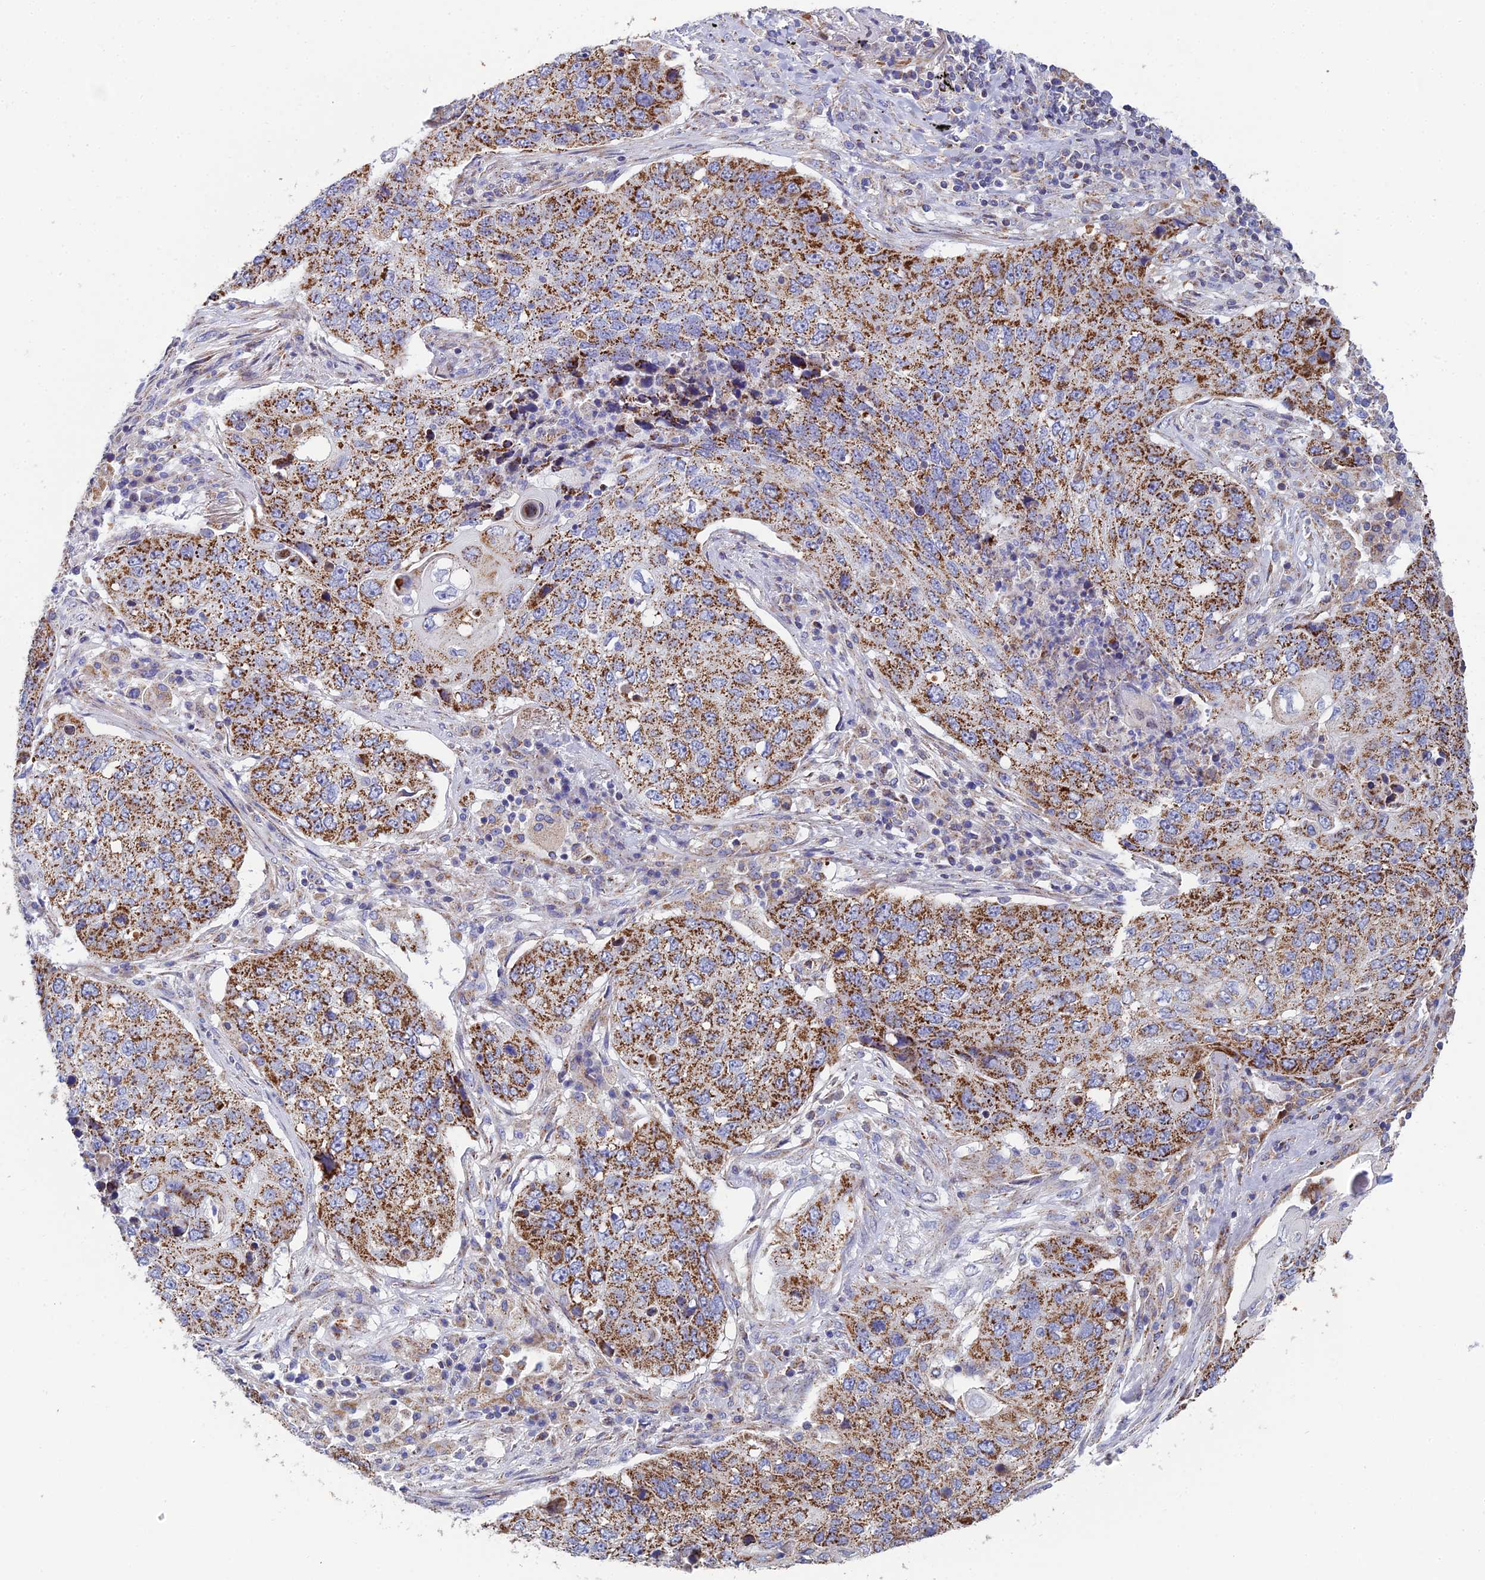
{"staining": {"intensity": "moderate", "quantity": ">75%", "location": "cytoplasmic/membranous"}, "tissue": "lung cancer", "cell_type": "Tumor cells", "image_type": "cancer", "snomed": [{"axis": "morphology", "description": "Squamous cell carcinoma, NOS"}, {"axis": "topography", "description": "Lung"}], "caption": "Moderate cytoplasmic/membranous staining is identified in about >75% of tumor cells in lung cancer (squamous cell carcinoma).", "gene": "CSPG4", "patient": {"sex": "female", "age": 63}}